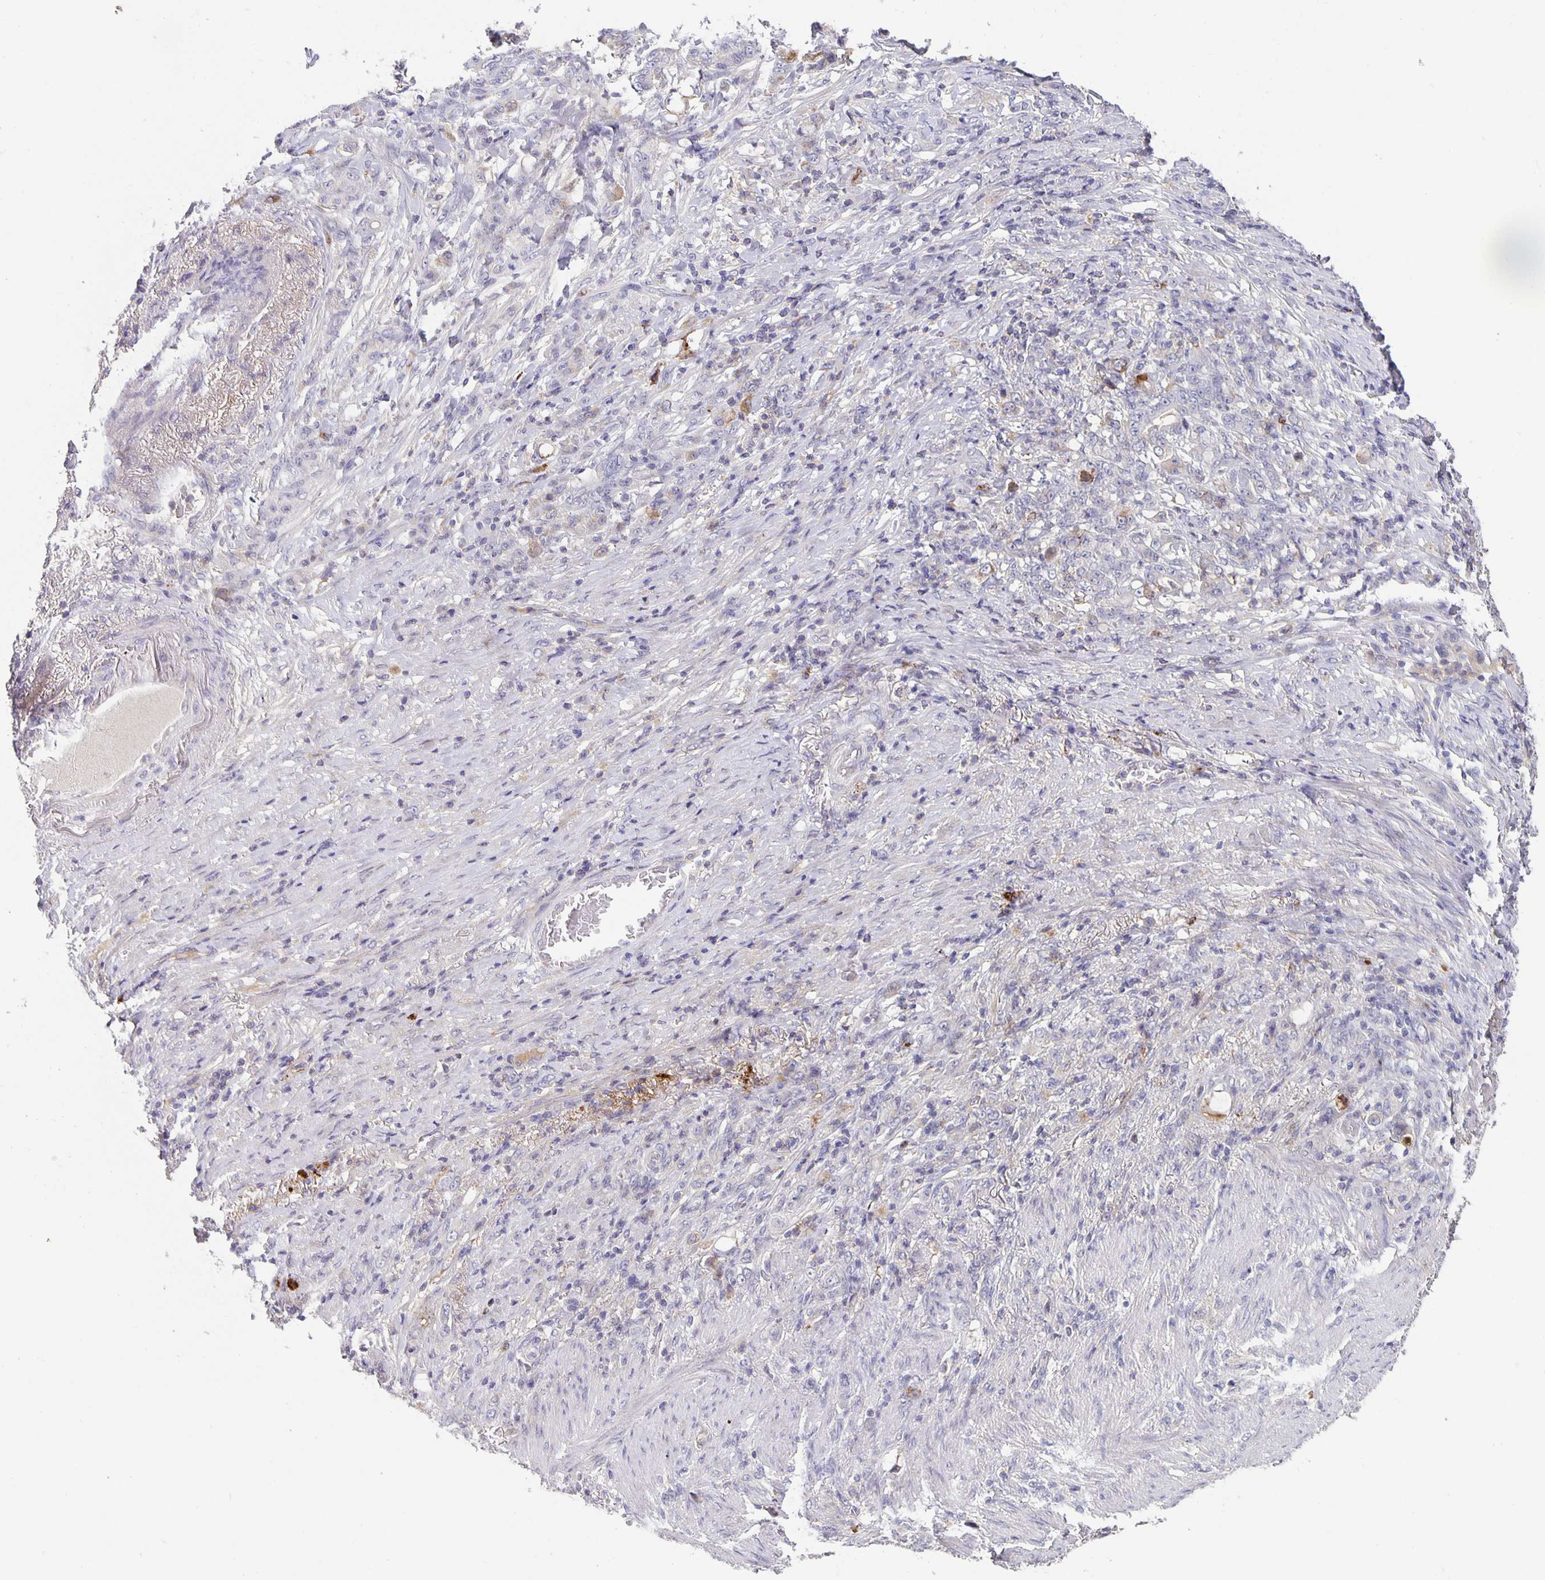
{"staining": {"intensity": "negative", "quantity": "none", "location": "none"}, "tissue": "stomach cancer", "cell_type": "Tumor cells", "image_type": "cancer", "snomed": [{"axis": "morphology", "description": "Adenocarcinoma, NOS"}, {"axis": "topography", "description": "Stomach"}], "caption": "Stomach cancer (adenocarcinoma) was stained to show a protein in brown. There is no significant staining in tumor cells.", "gene": "GDF15", "patient": {"sex": "female", "age": 79}}